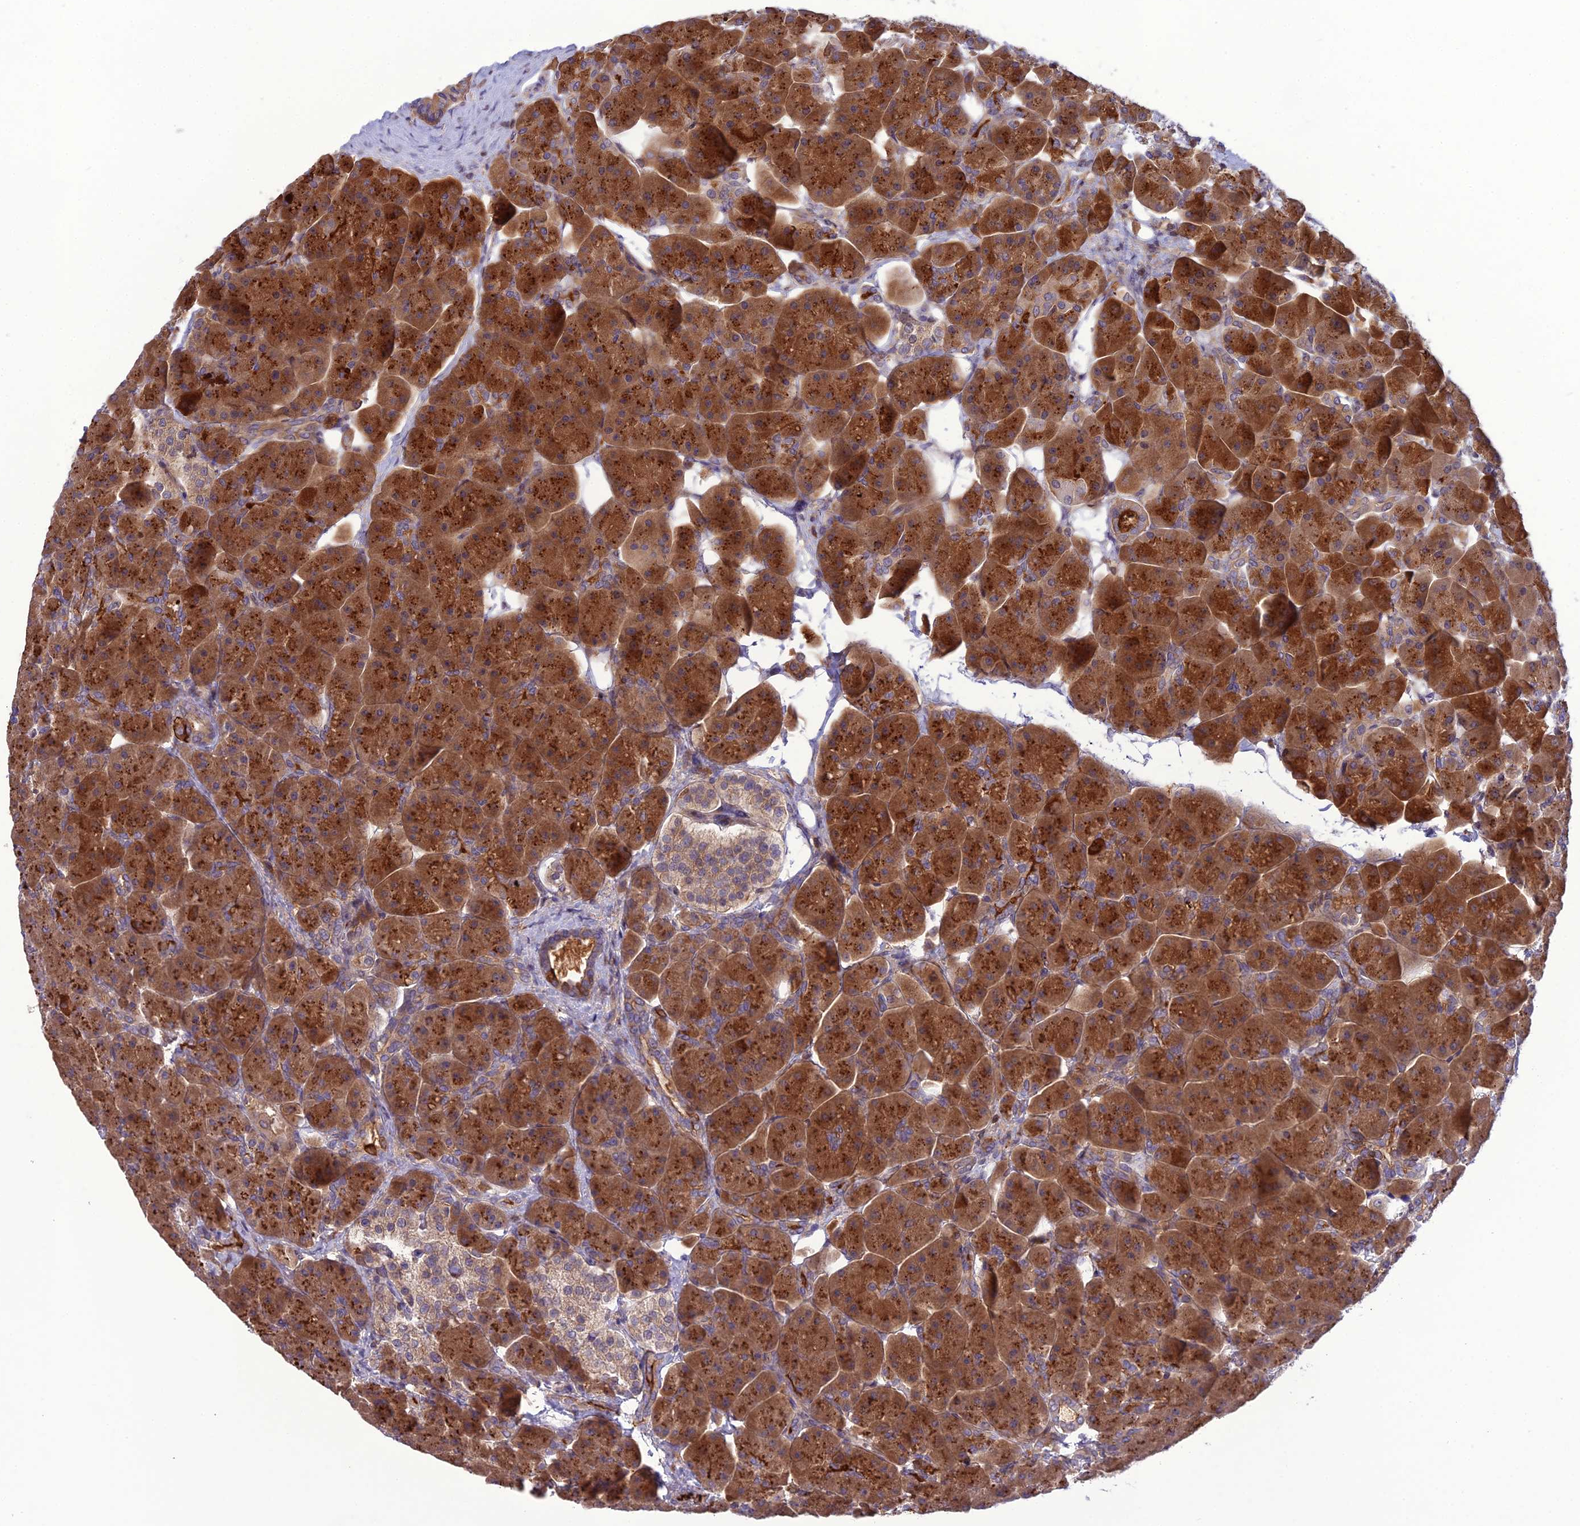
{"staining": {"intensity": "strong", "quantity": ">75%", "location": "cytoplasmic/membranous"}, "tissue": "pancreas", "cell_type": "Exocrine glandular cells", "image_type": "normal", "snomed": [{"axis": "morphology", "description": "Normal tissue, NOS"}, {"axis": "topography", "description": "Pancreas"}], "caption": "Immunohistochemistry (IHC) photomicrograph of unremarkable human pancreas stained for a protein (brown), which exhibits high levels of strong cytoplasmic/membranous expression in approximately >75% of exocrine glandular cells.", "gene": "GDF6", "patient": {"sex": "male", "age": 66}}